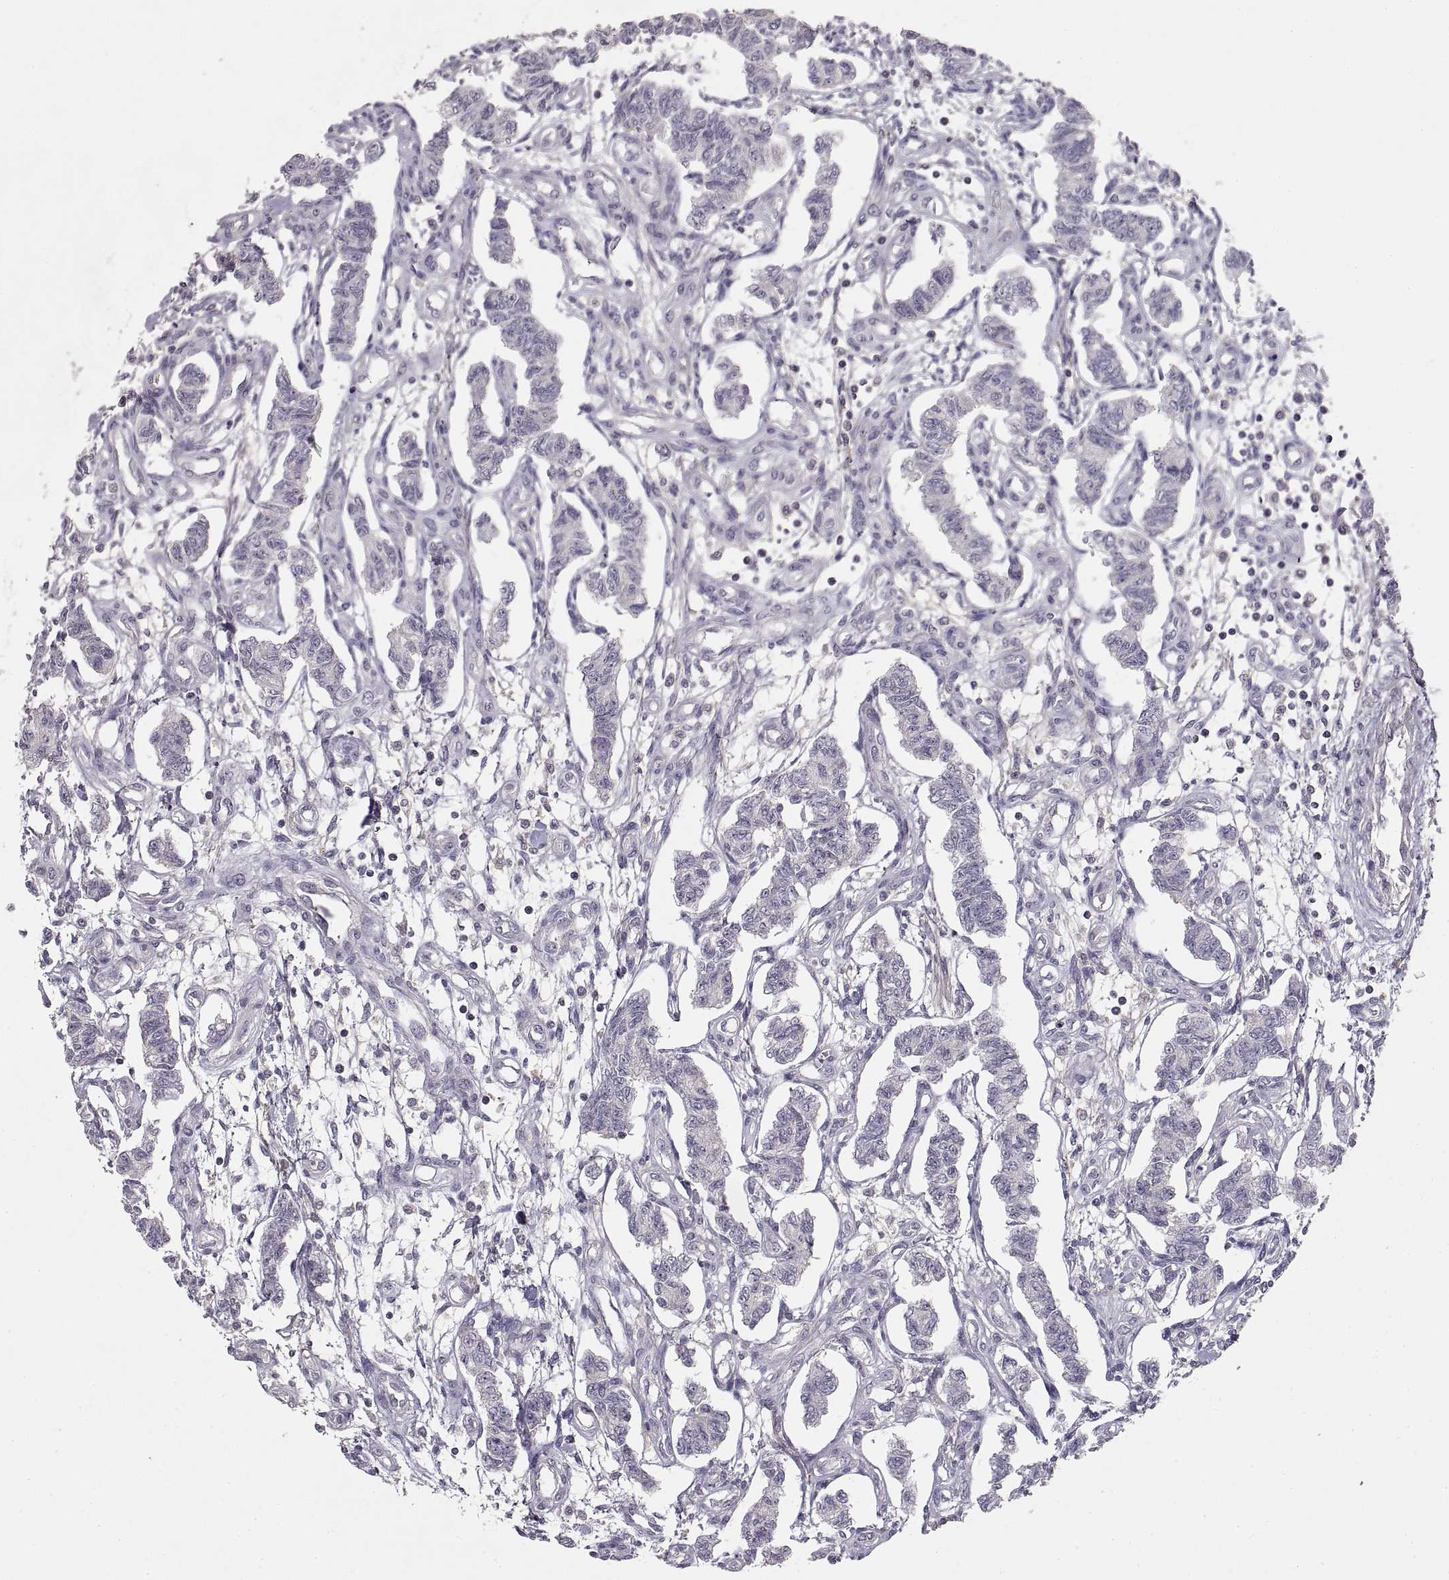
{"staining": {"intensity": "negative", "quantity": "none", "location": "none"}, "tissue": "carcinoid", "cell_type": "Tumor cells", "image_type": "cancer", "snomed": [{"axis": "morphology", "description": "Carcinoid, malignant, NOS"}, {"axis": "topography", "description": "Kidney"}], "caption": "Photomicrograph shows no protein positivity in tumor cells of malignant carcinoid tissue. (Brightfield microscopy of DAB (3,3'-diaminobenzidine) IHC at high magnification).", "gene": "ADAM11", "patient": {"sex": "female", "age": 41}}